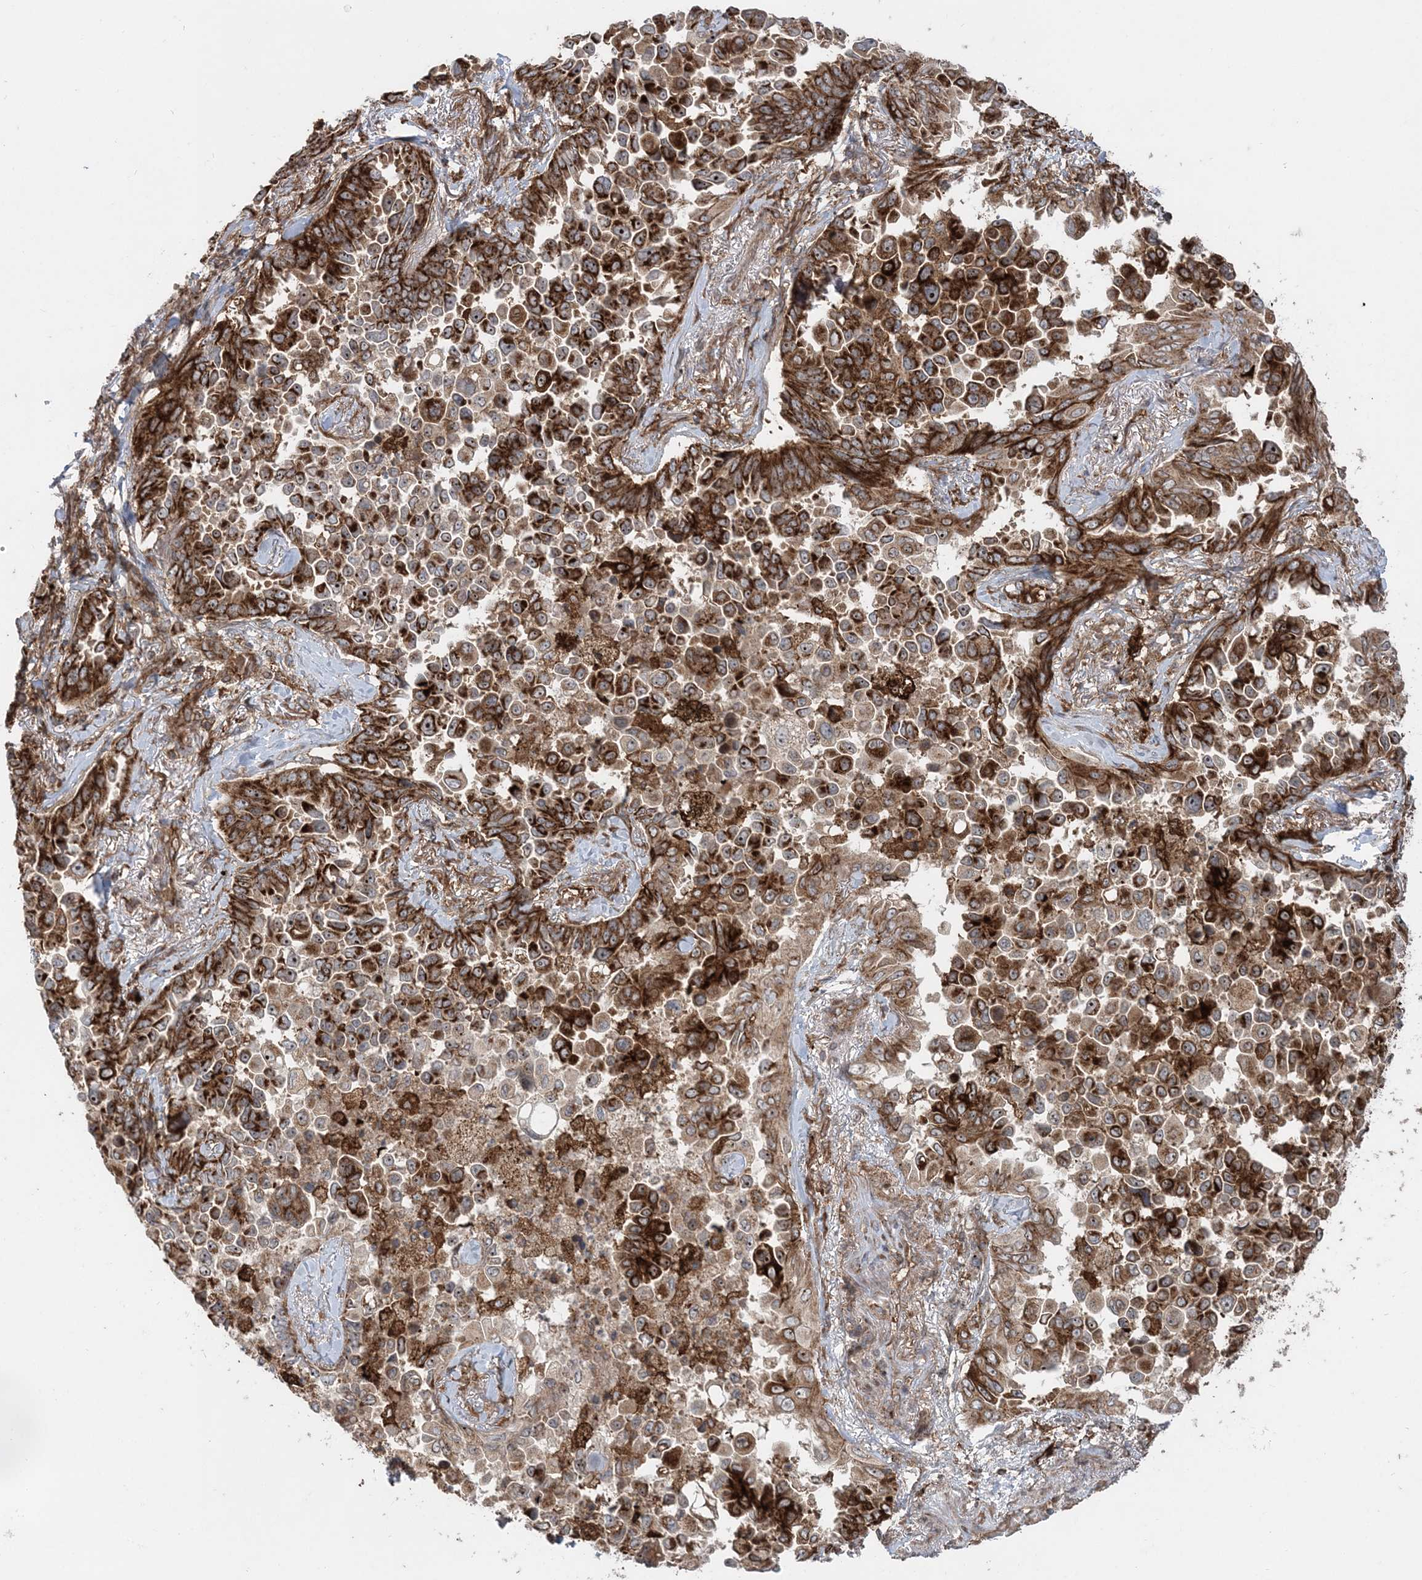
{"staining": {"intensity": "strong", "quantity": ">75%", "location": "cytoplasmic/membranous"}, "tissue": "lung cancer", "cell_type": "Tumor cells", "image_type": "cancer", "snomed": [{"axis": "morphology", "description": "Adenocarcinoma, NOS"}, {"axis": "topography", "description": "Lung"}], "caption": "Tumor cells display high levels of strong cytoplasmic/membranous staining in about >75% of cells in human lung cancer.", "gene": "LRPPRC", "patient": {"sex": "female", "age": 67}}